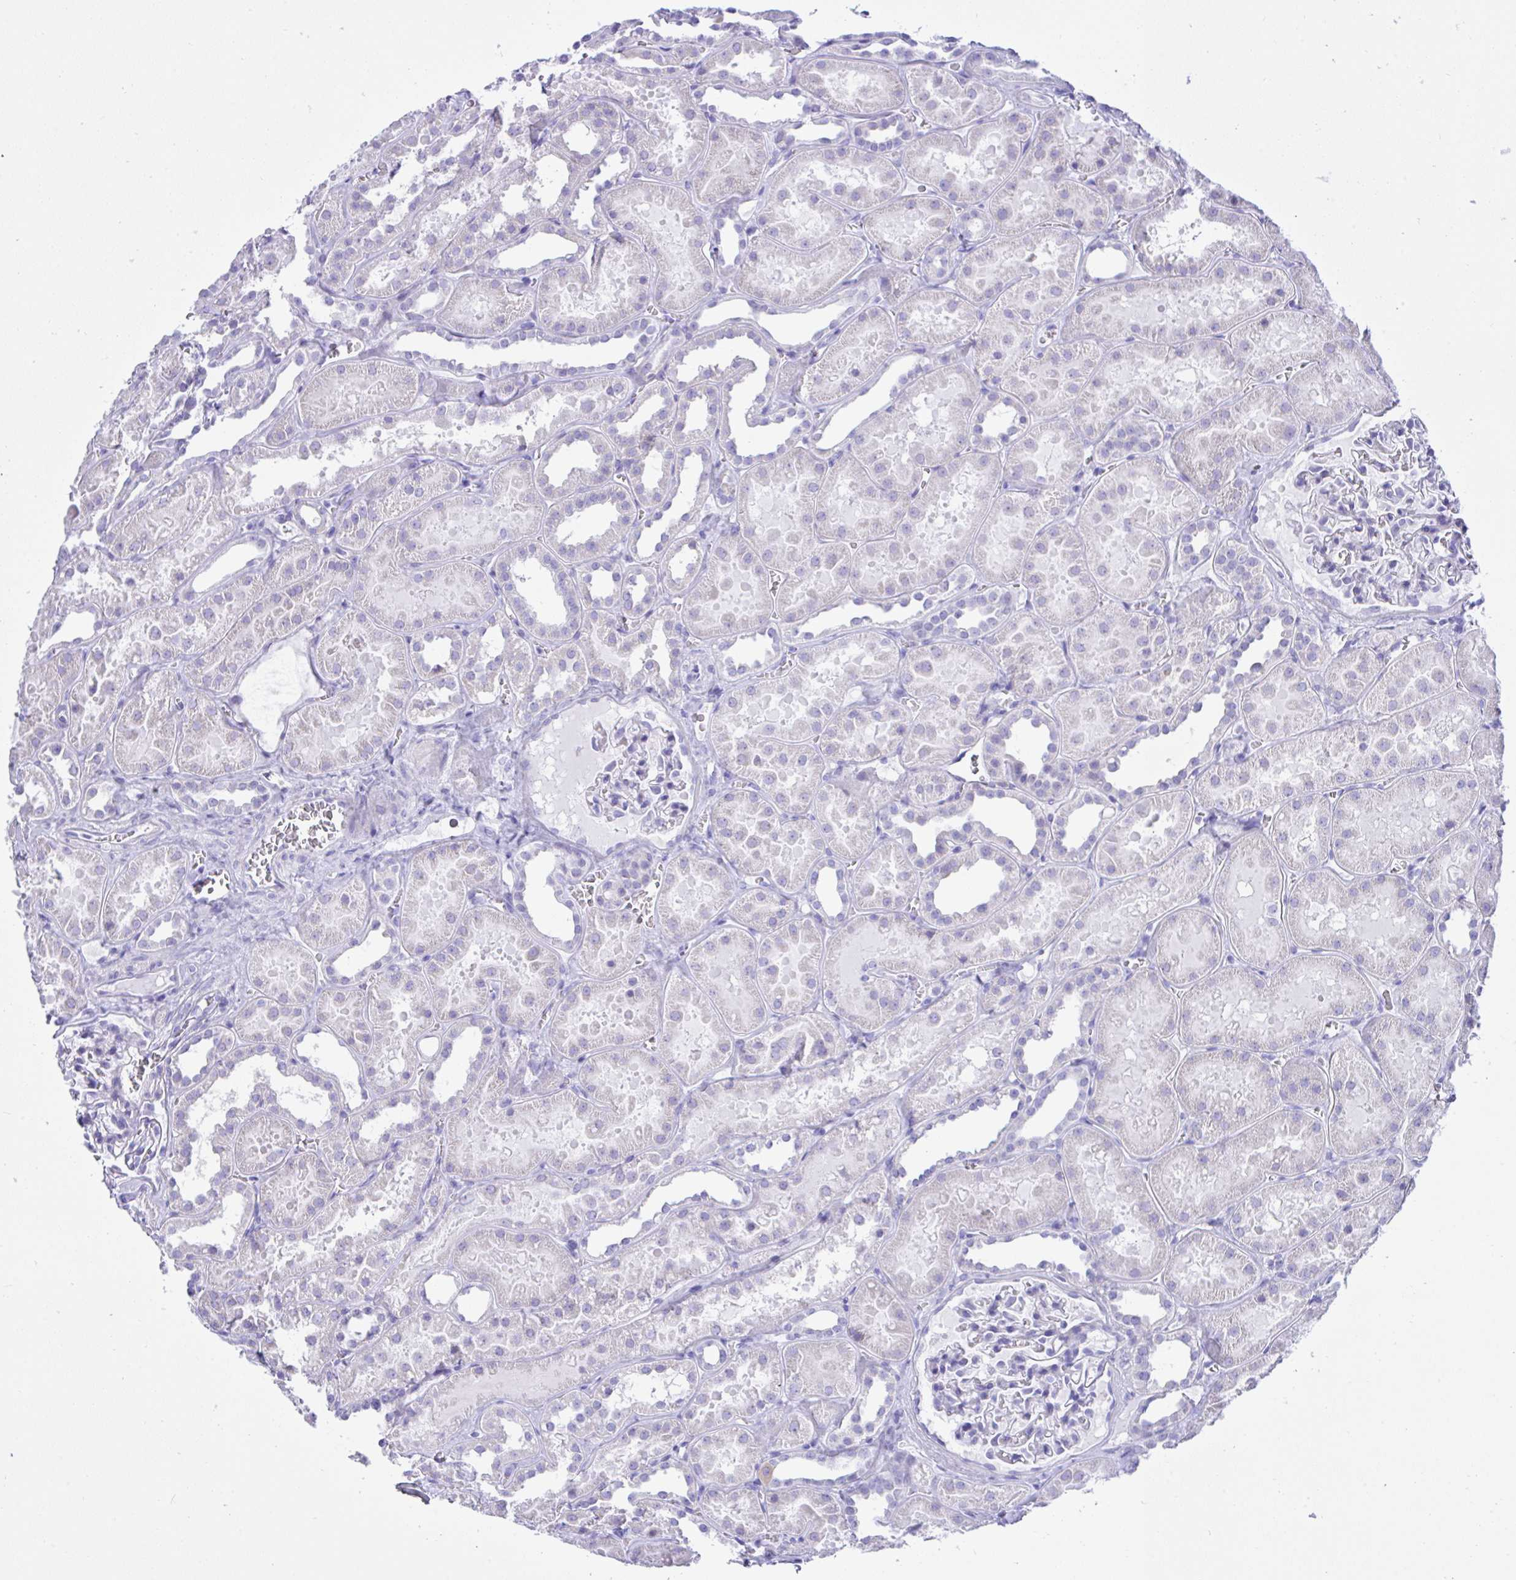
{"staining": {"intensity": "negative", "quantity": "none", "location": "none"}, "tissue": "kidney", "cell_type": "Cells in glomeruli", "image_type": "normal", "snomed": [{"axis": "morphology", "description": "Normal tissue, NOS"}, {"axis": "topography", "description": "Kidney"}], "caption": "High power microscopy histopathology image of an immunohistochemistry (IHC) photomicrograph of unremarkable kidney, revealing no significant staining in cells in glomeruli.", "gene": "SEL1L2", "patient": {"sex": "female", "age": 41}}